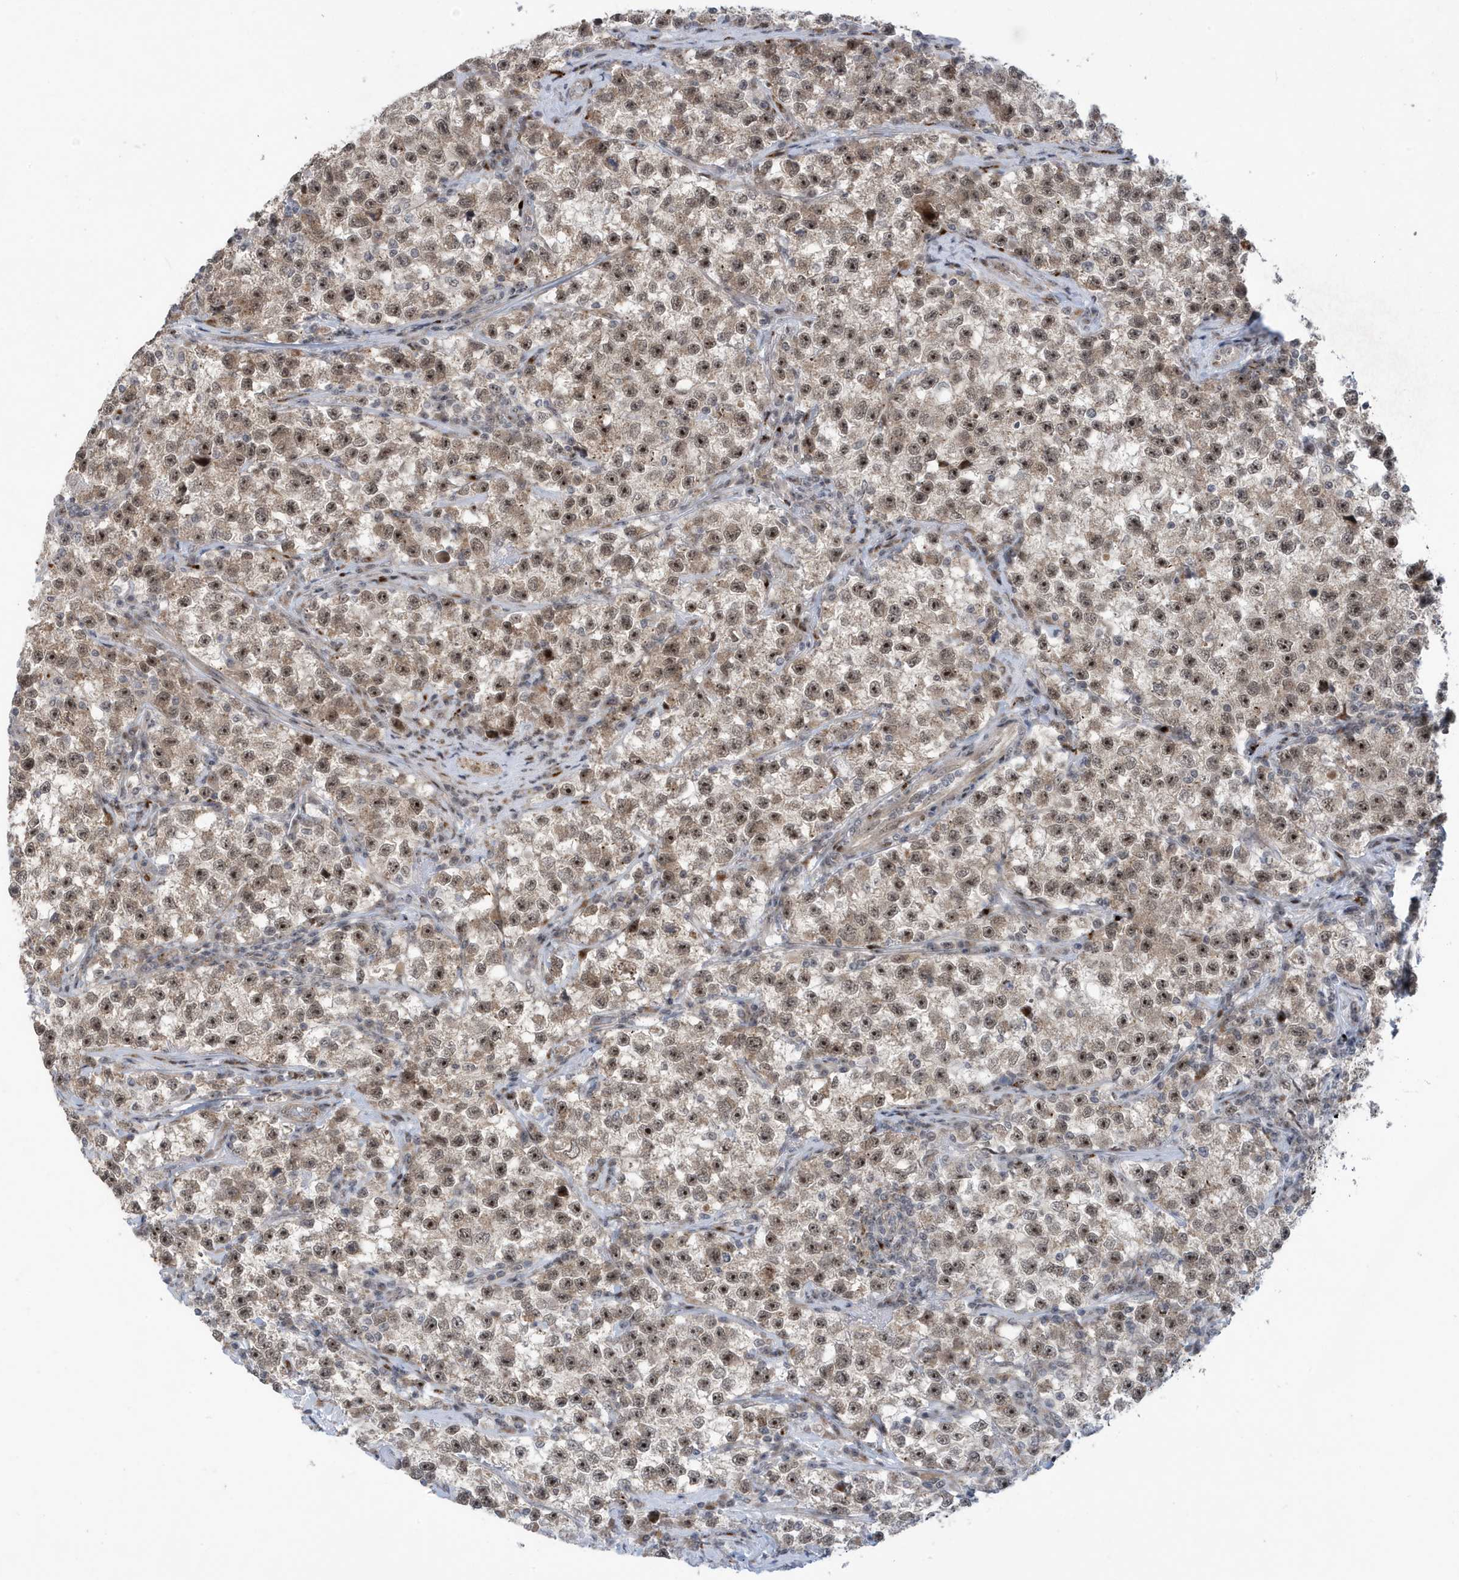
{"staining": {"intensity": "moderate", "quantity": ">75%", "location": "nuclear"}, "tissue": "testis cancer", "cell_type": "Tumor cells", "image_type": "cancer", "snomed": [{"axis": "morphology", "description": "Seminoma, NOS"}, {"axis": "topography", "description": "Testis"}], "caption": "Testis cancer tissue shows moderate nuclear expression in approximately >75% of tumor cells, visualized by immunohistochemistry. The protein of interest is shown in brown color, while the nuclei are stained blue.", "gene": "FAM9B", "patient": {"sex": "male", "age": 22}}